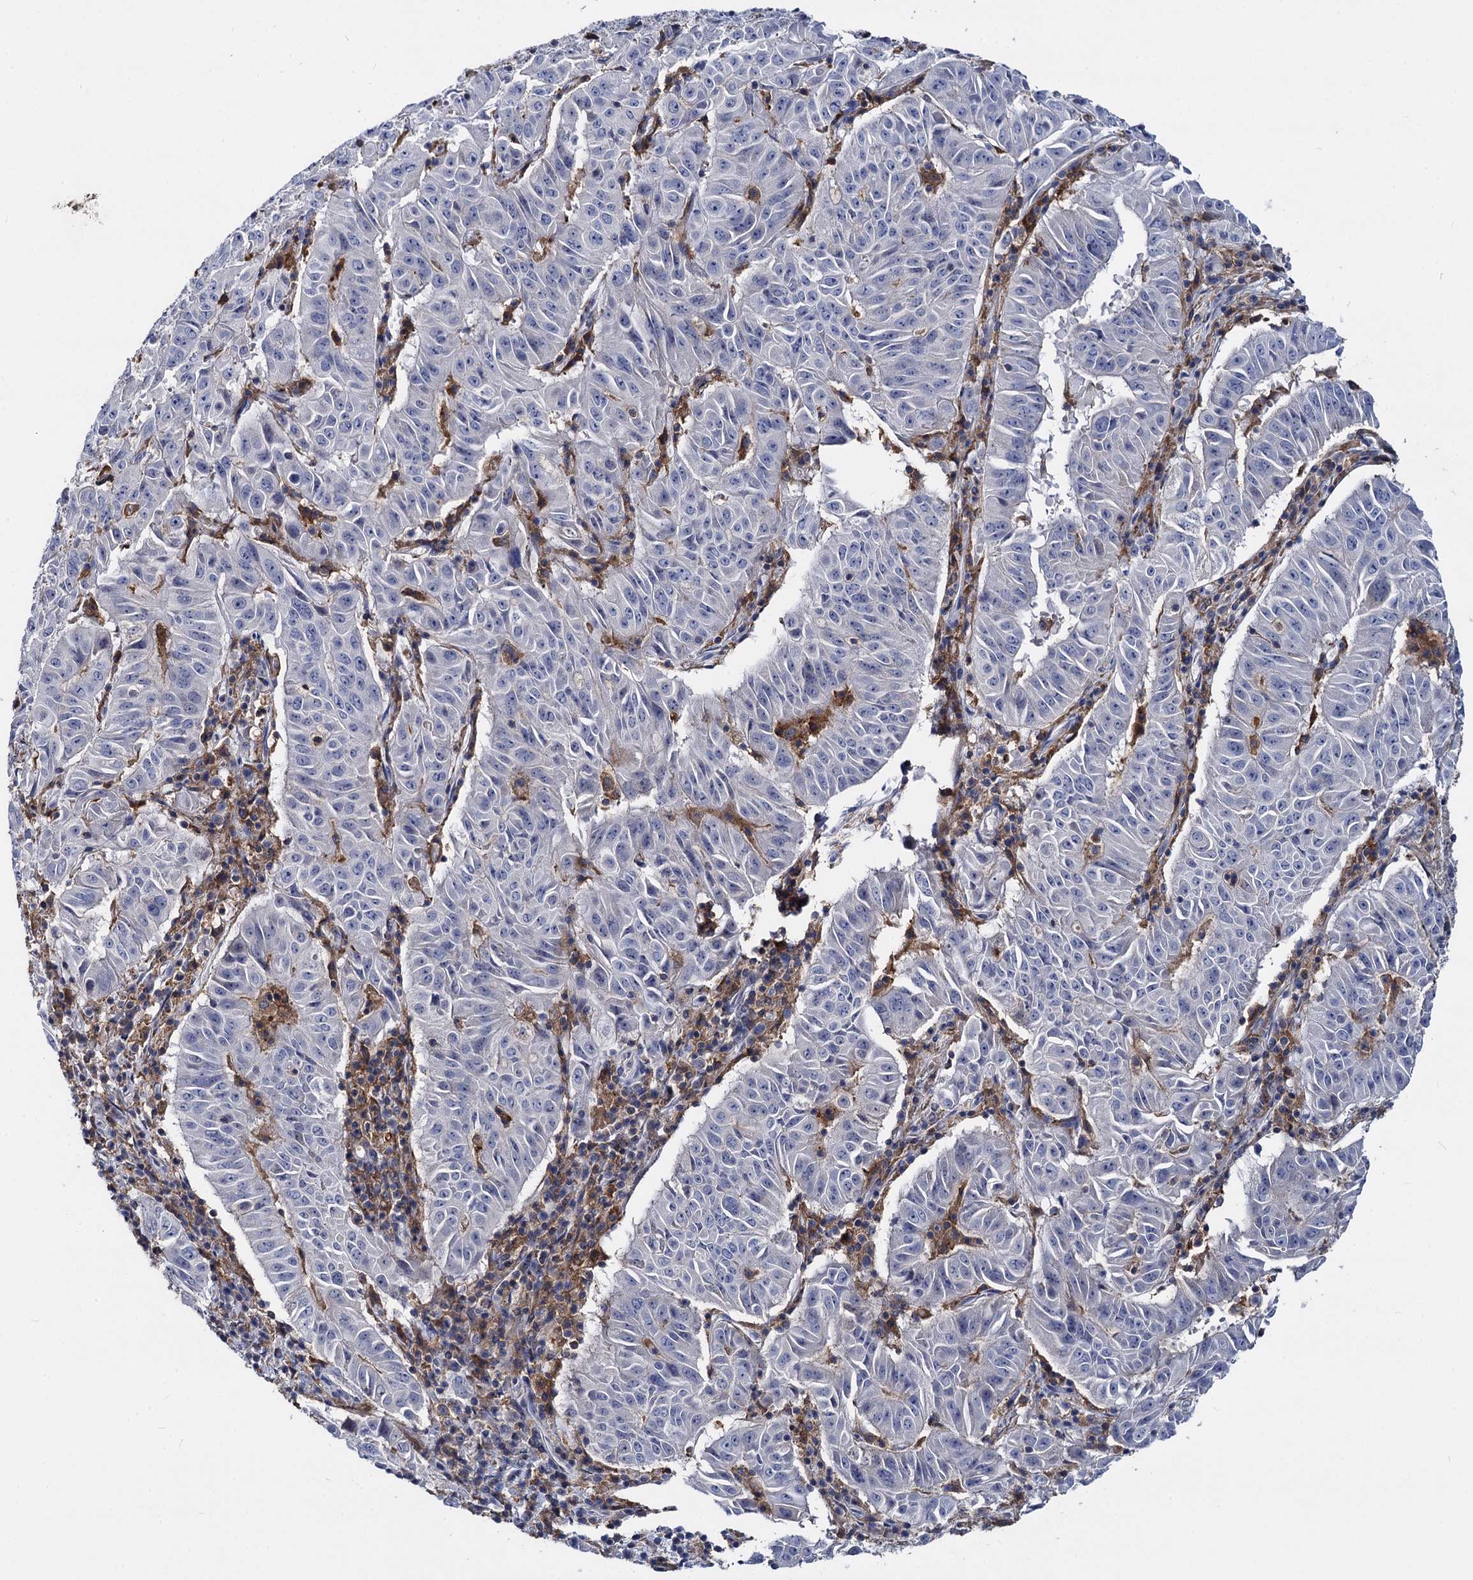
{"staining": {"intensity": "negative", "quantity": "none", "location": "none"}, "tissue": "pancreatic cancer", "cell_type": "Tumor cells", "image_type": "cancer", "snomed": [{"axis": "morphology", "description": "Adenocarcinoma, NOS"}, {"axis": "topography", "description": "Pancreas"}], "caption": "Tumor cells show no significant protein expression in adenocarcinoma (pancreatic).", "gene": "RHOG", "patient": {"sex": "male", "age": 63}}